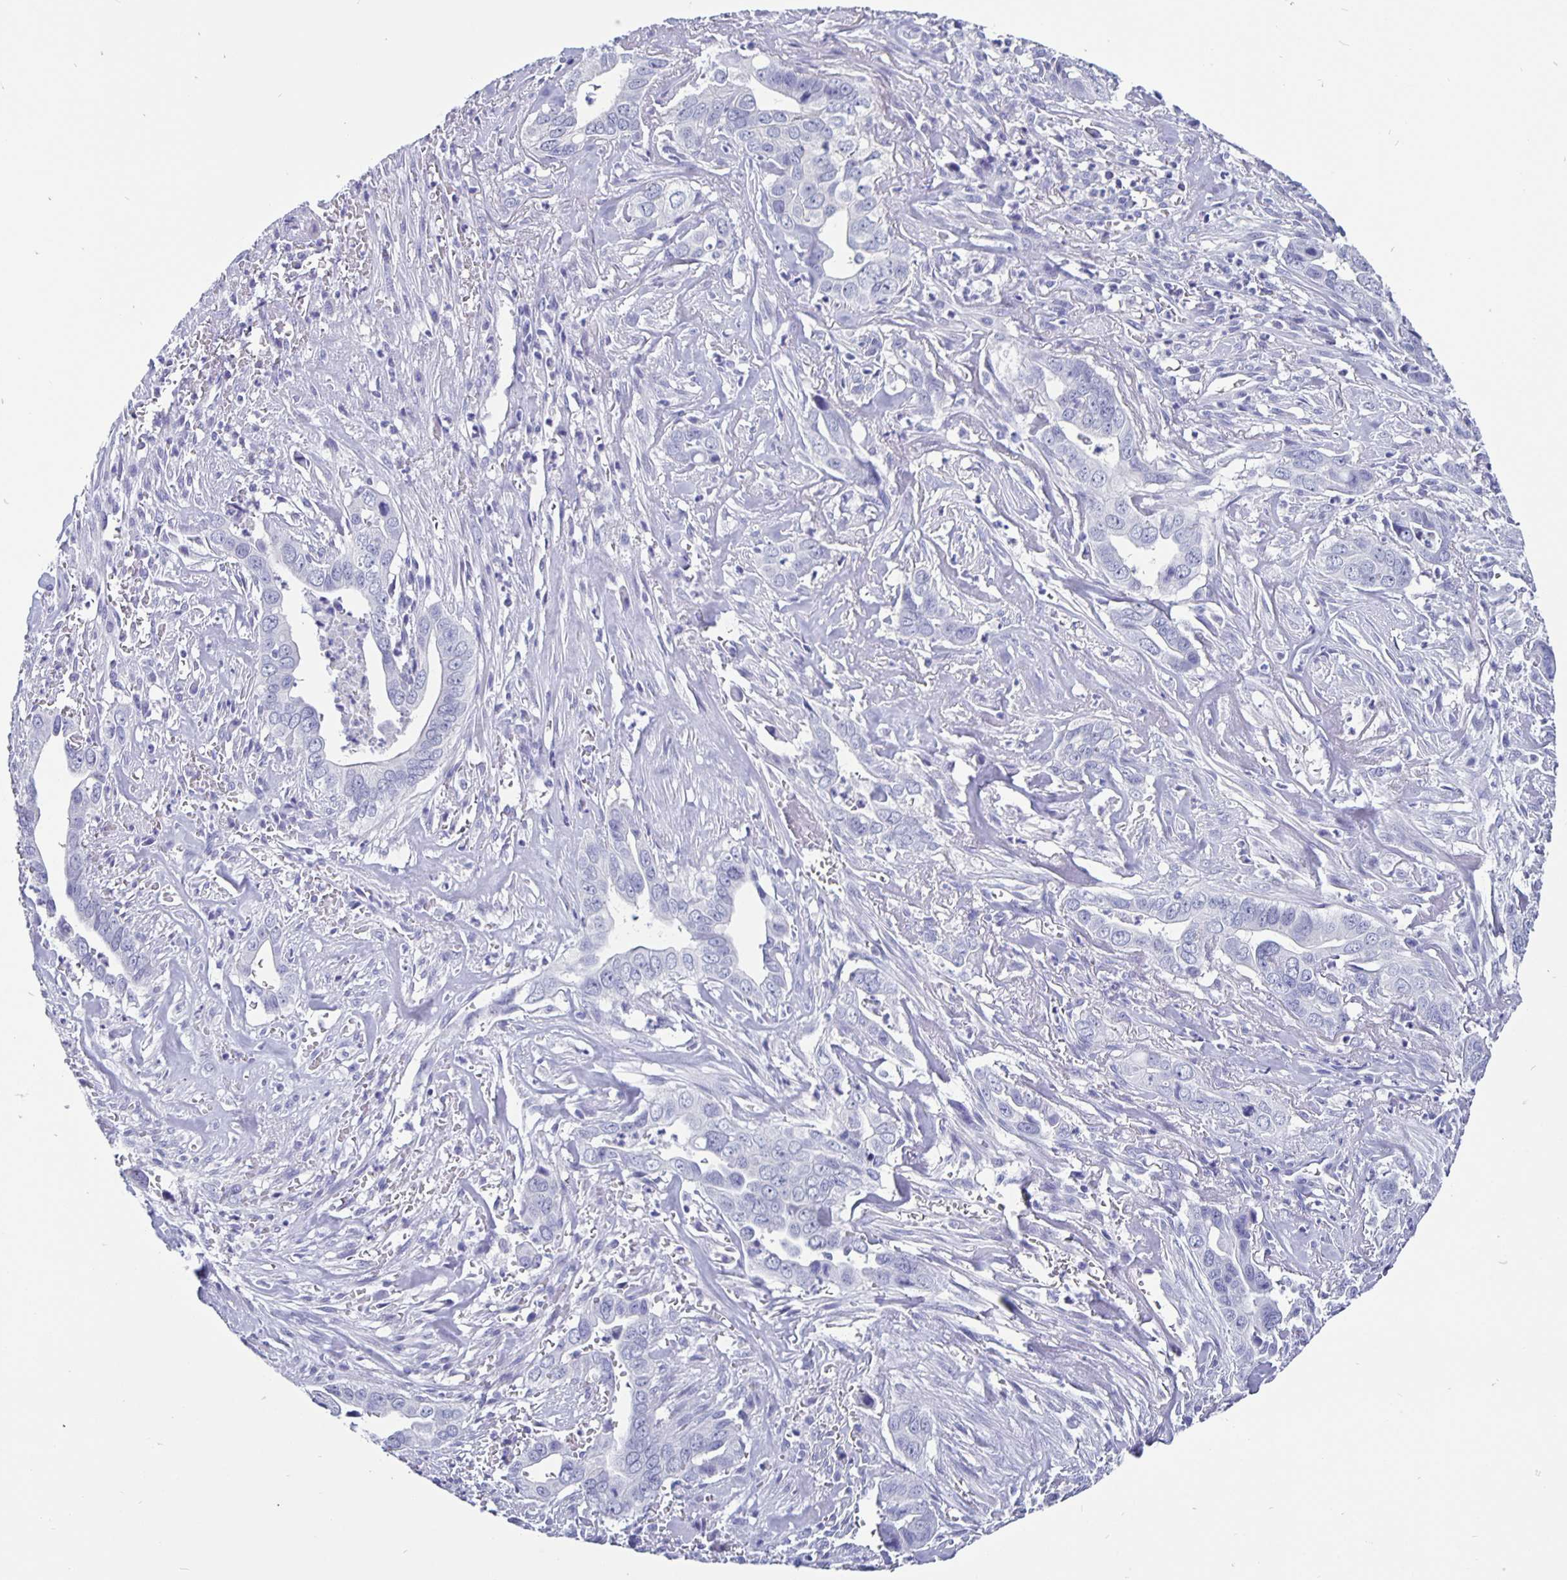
{"staining": {"intensity": "negative", "quantity": "none", "location": "none"}, "tissue": "liver cancer", "cell_type": "Tumor cells", "image_type": "cancer", "snomed": [{"axis": "morphology", "description": "Cholangiocarcinoma"}, {"axis": "topography", "description": "Liver"}], "caption": "Liver cancer (cholangiocarcinoma) was stained to show a protein in brown. There is no significant positivity in tumor cells. (Brightfield microscopy of DAB (3,3'-diaminobenzidine) immunohistochemistry (IHC) at high magnification).", "gene": "ODF3B", "patient": {"sex": "female", "age": 79}}